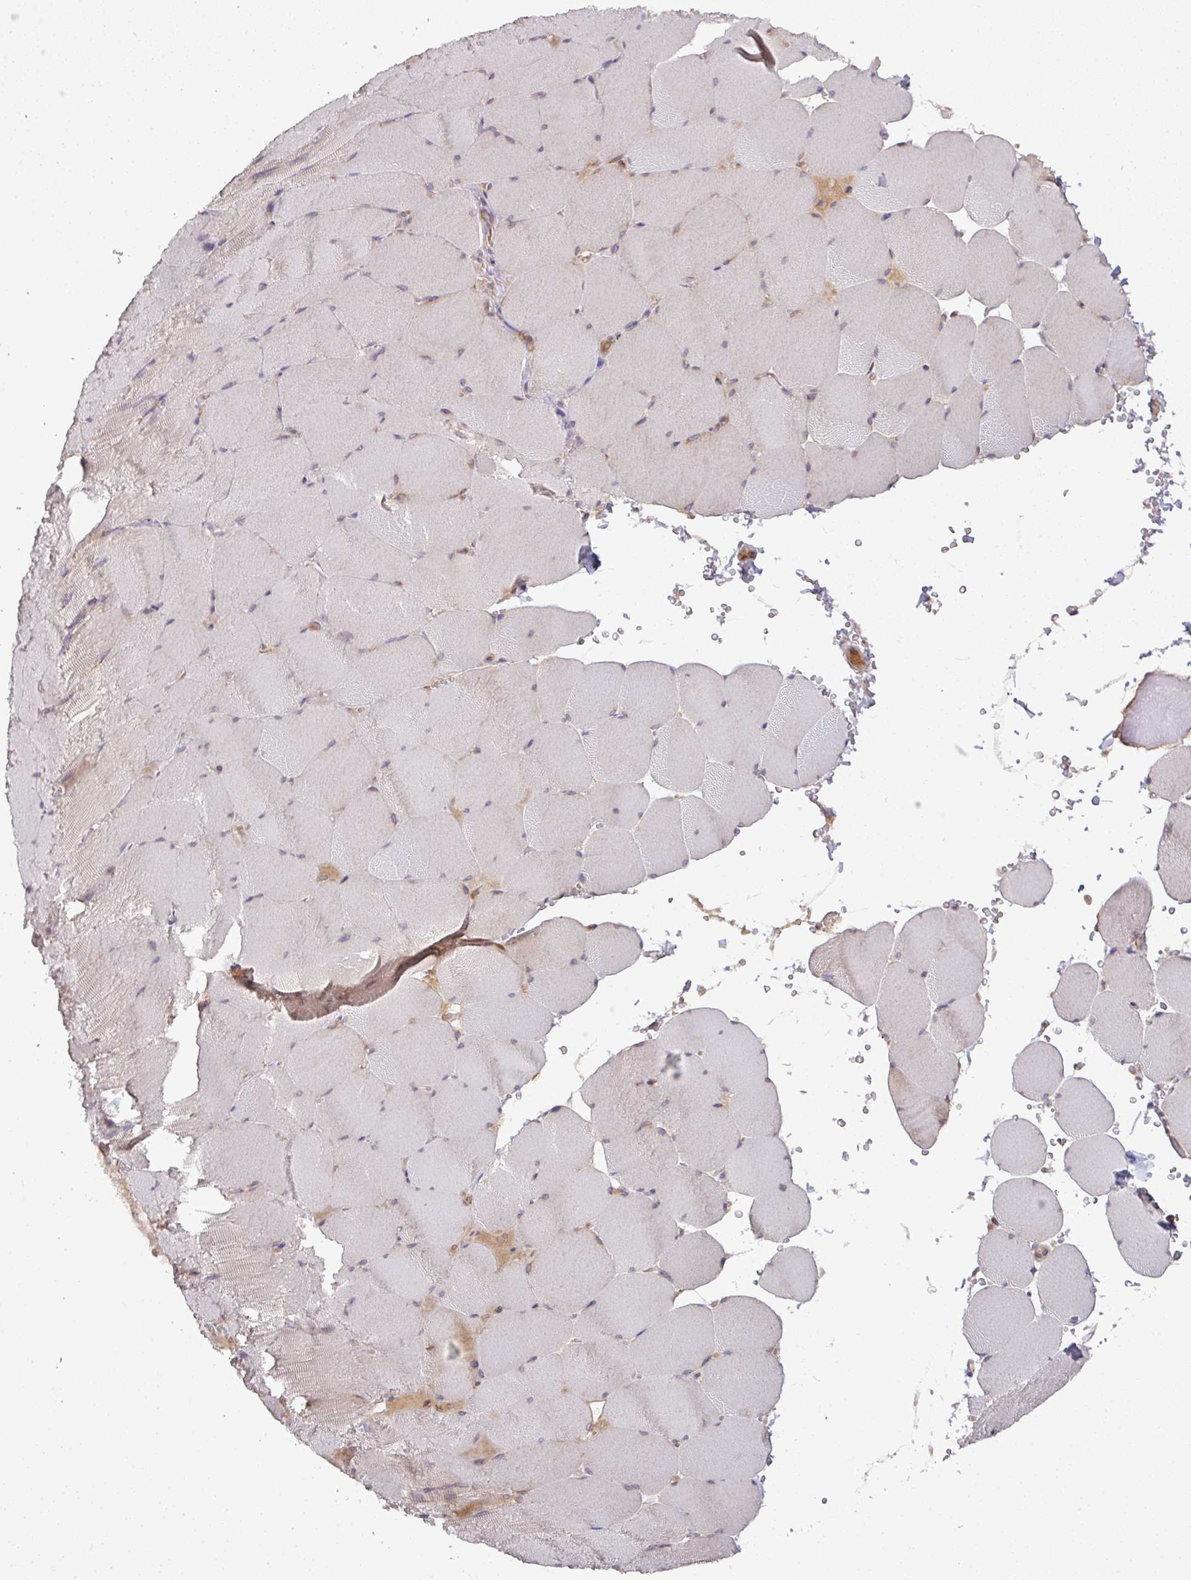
{"staining": {"intensity": "weak", "quantity": "<25%", "location": "cytoplasmic/membranous"}, "tissue": "skeletal muscle", "cell_type": "Myocytes", "image_type": "normal", "snomed": [{"axis": "morphology", "description": "Normal tissue, NOS"}, {"axis": "topography", "description": "Skeletal muscle"}, {"axis": "topography", "description": "Head-Neck"}], "caption": "Immunohistochemistry micrograph of benign human skeletal muscle stained for a protein (brown), which reveals no positivity in myocytes. Nuclei are stained in blue.", "gene": "GALP", "patient": {"sex": "male", "age": 66}}